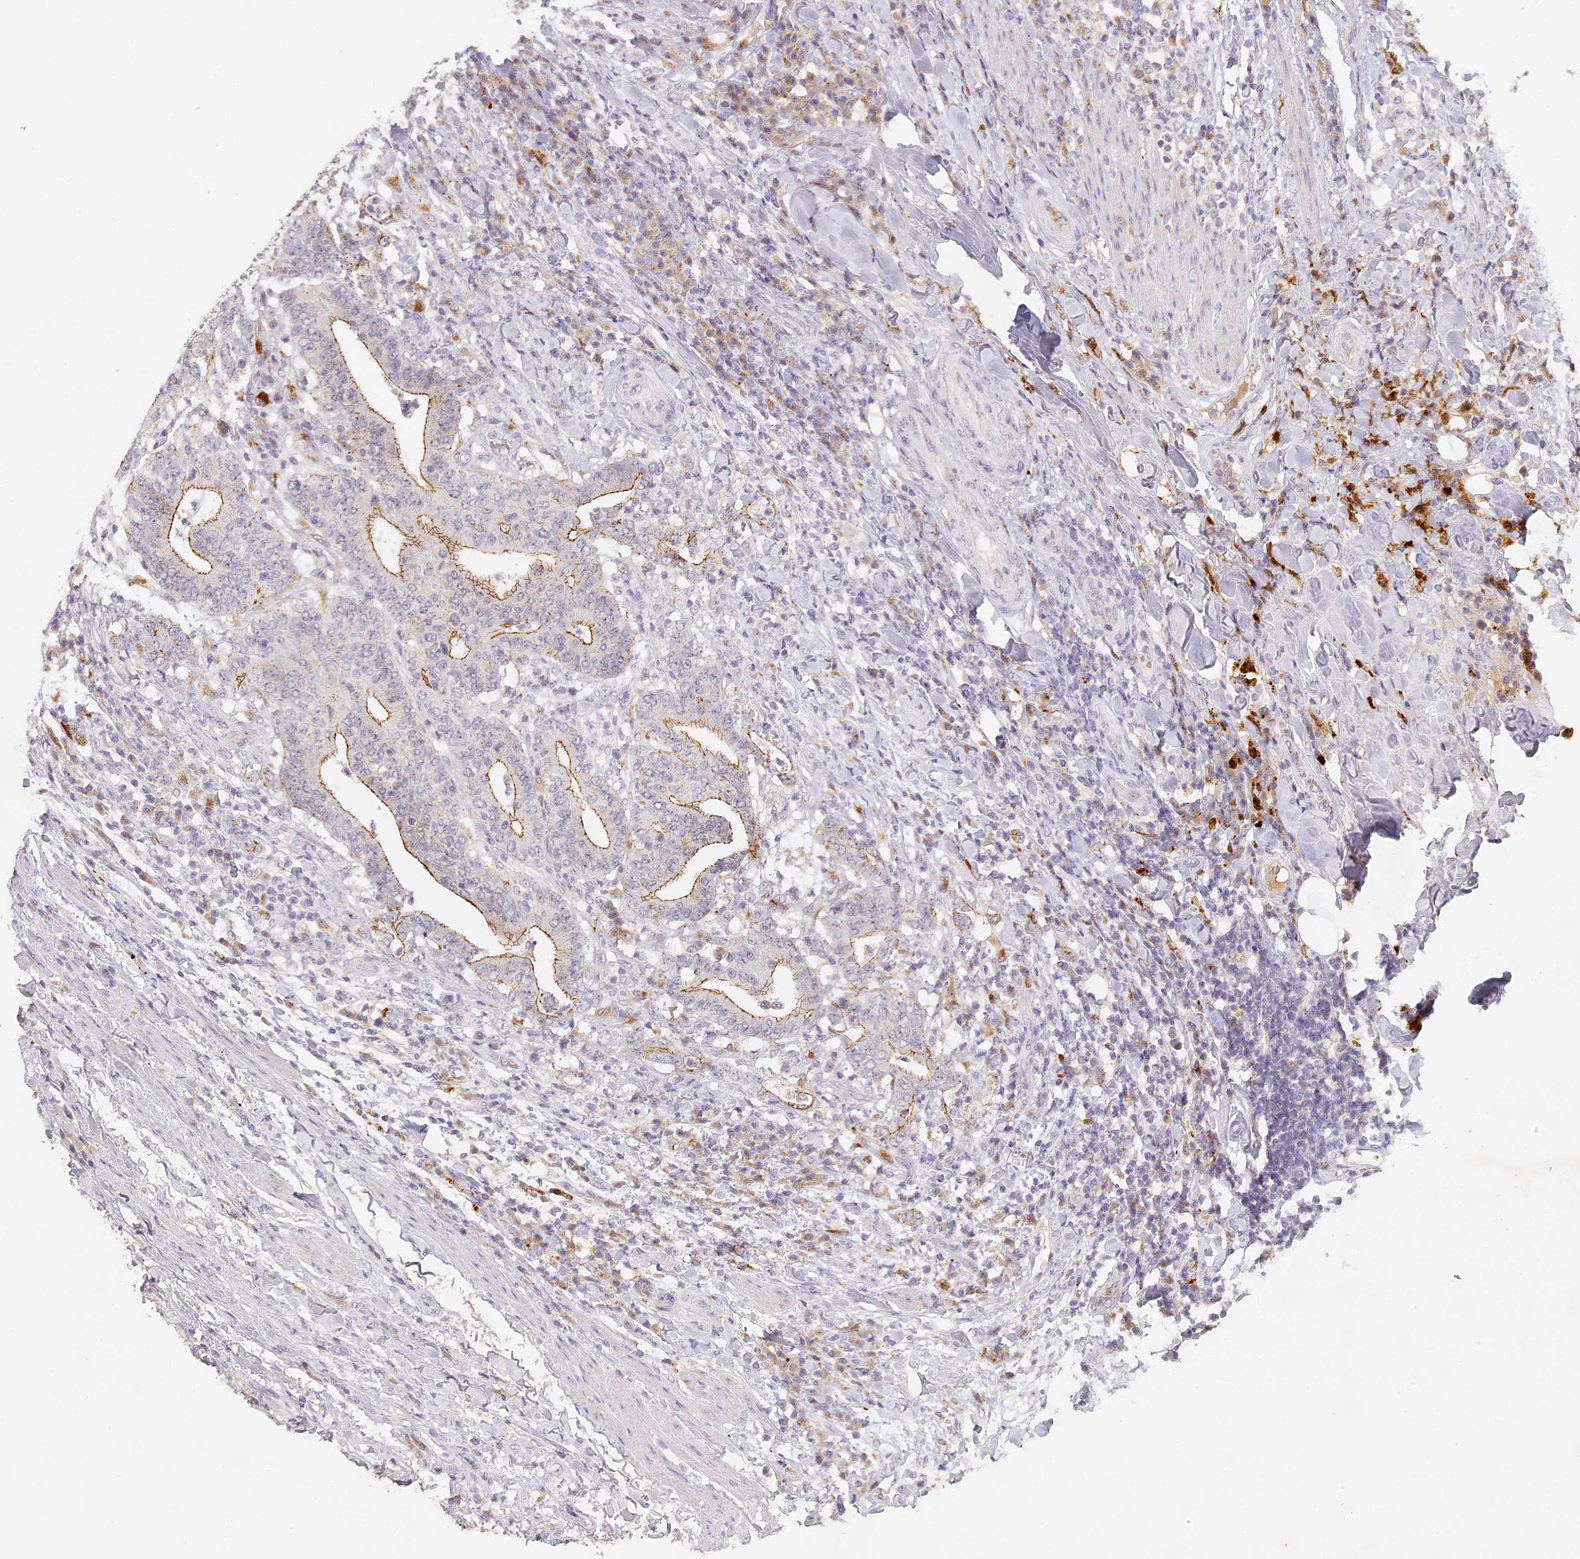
{"staining": {"intensity": "moderate", "quantity": "25%-75%", "location": "cytoplasmic/membranous"}, "tissue": "colorectal cancer", "cell_type": "Tumor cells", "image_type": "cancer", "snomed": [{"axis": "morphology", "description": "Adenocarcinoma, NOS"}, {"axis": "topography", "description": "Colon"}], "caption": "Immunohistochemical staining of human adenocarcinoma (colorectal) exhibits moderate cytoplasmic/membranous protein expression in about 25%-75% of tumor cells.", "gene": "ELL3", "patient": {"sex": "female", "age": 66}}